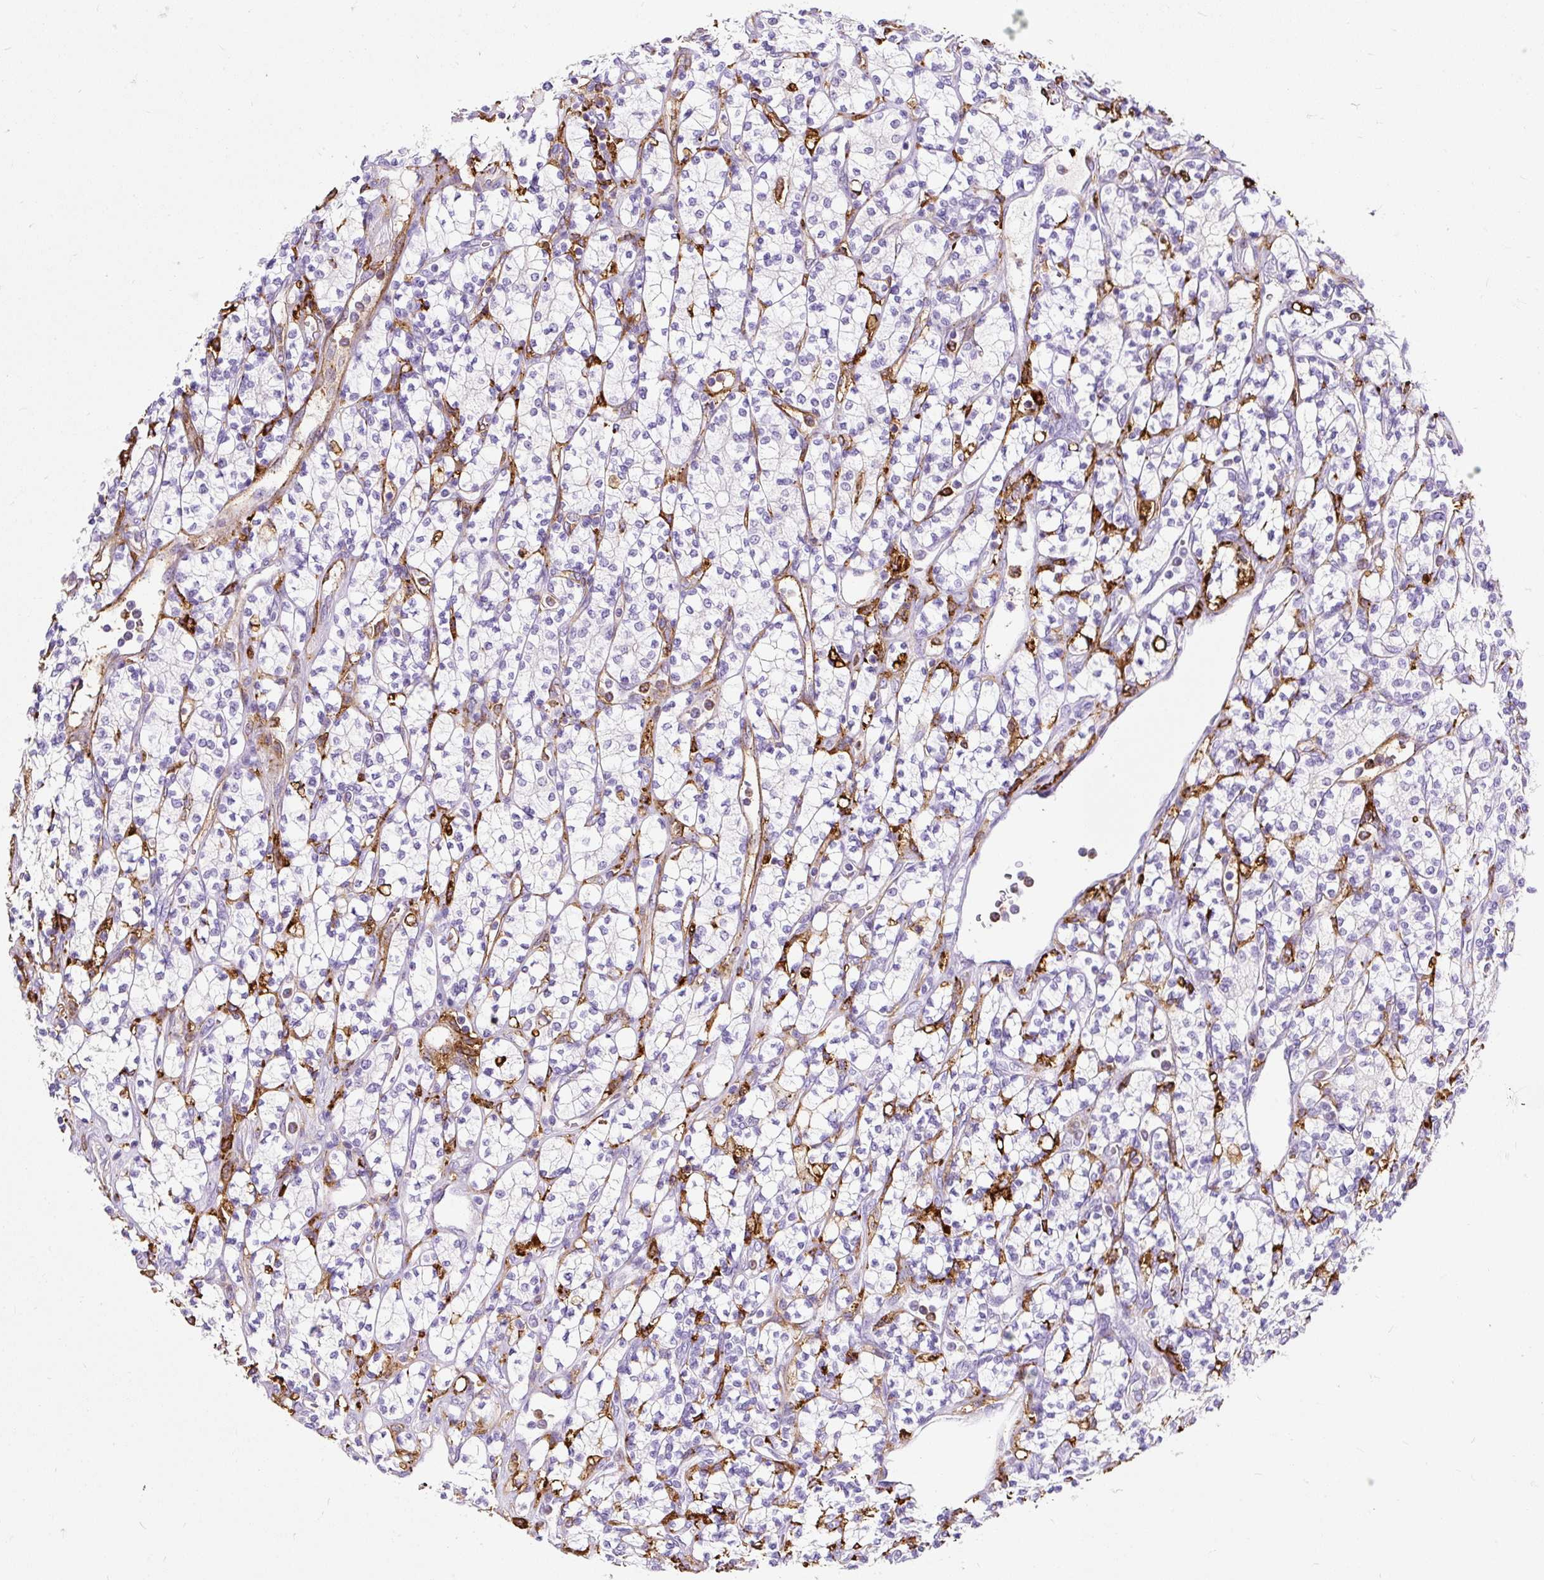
{"staining": {"intensity": "negative", "quantity": "none", "location": "none"}, "tissue": "renal cancer", "cell_type": "Tumor cells", "image_type": "cancer", "snomed": [{"axis": "morphology", "description": "Adenocarcinoma, NOS"}, {"axis": "topography", "description": "Kidney"}], "caption": "High power microscopy histopathology image of an IHC photomicrograph of renal adenocarcinoma, revealing no significant positivity in tumor cells.", "gene": "HLA-DRA", "patient": {"sex": "male", "age": 77}}